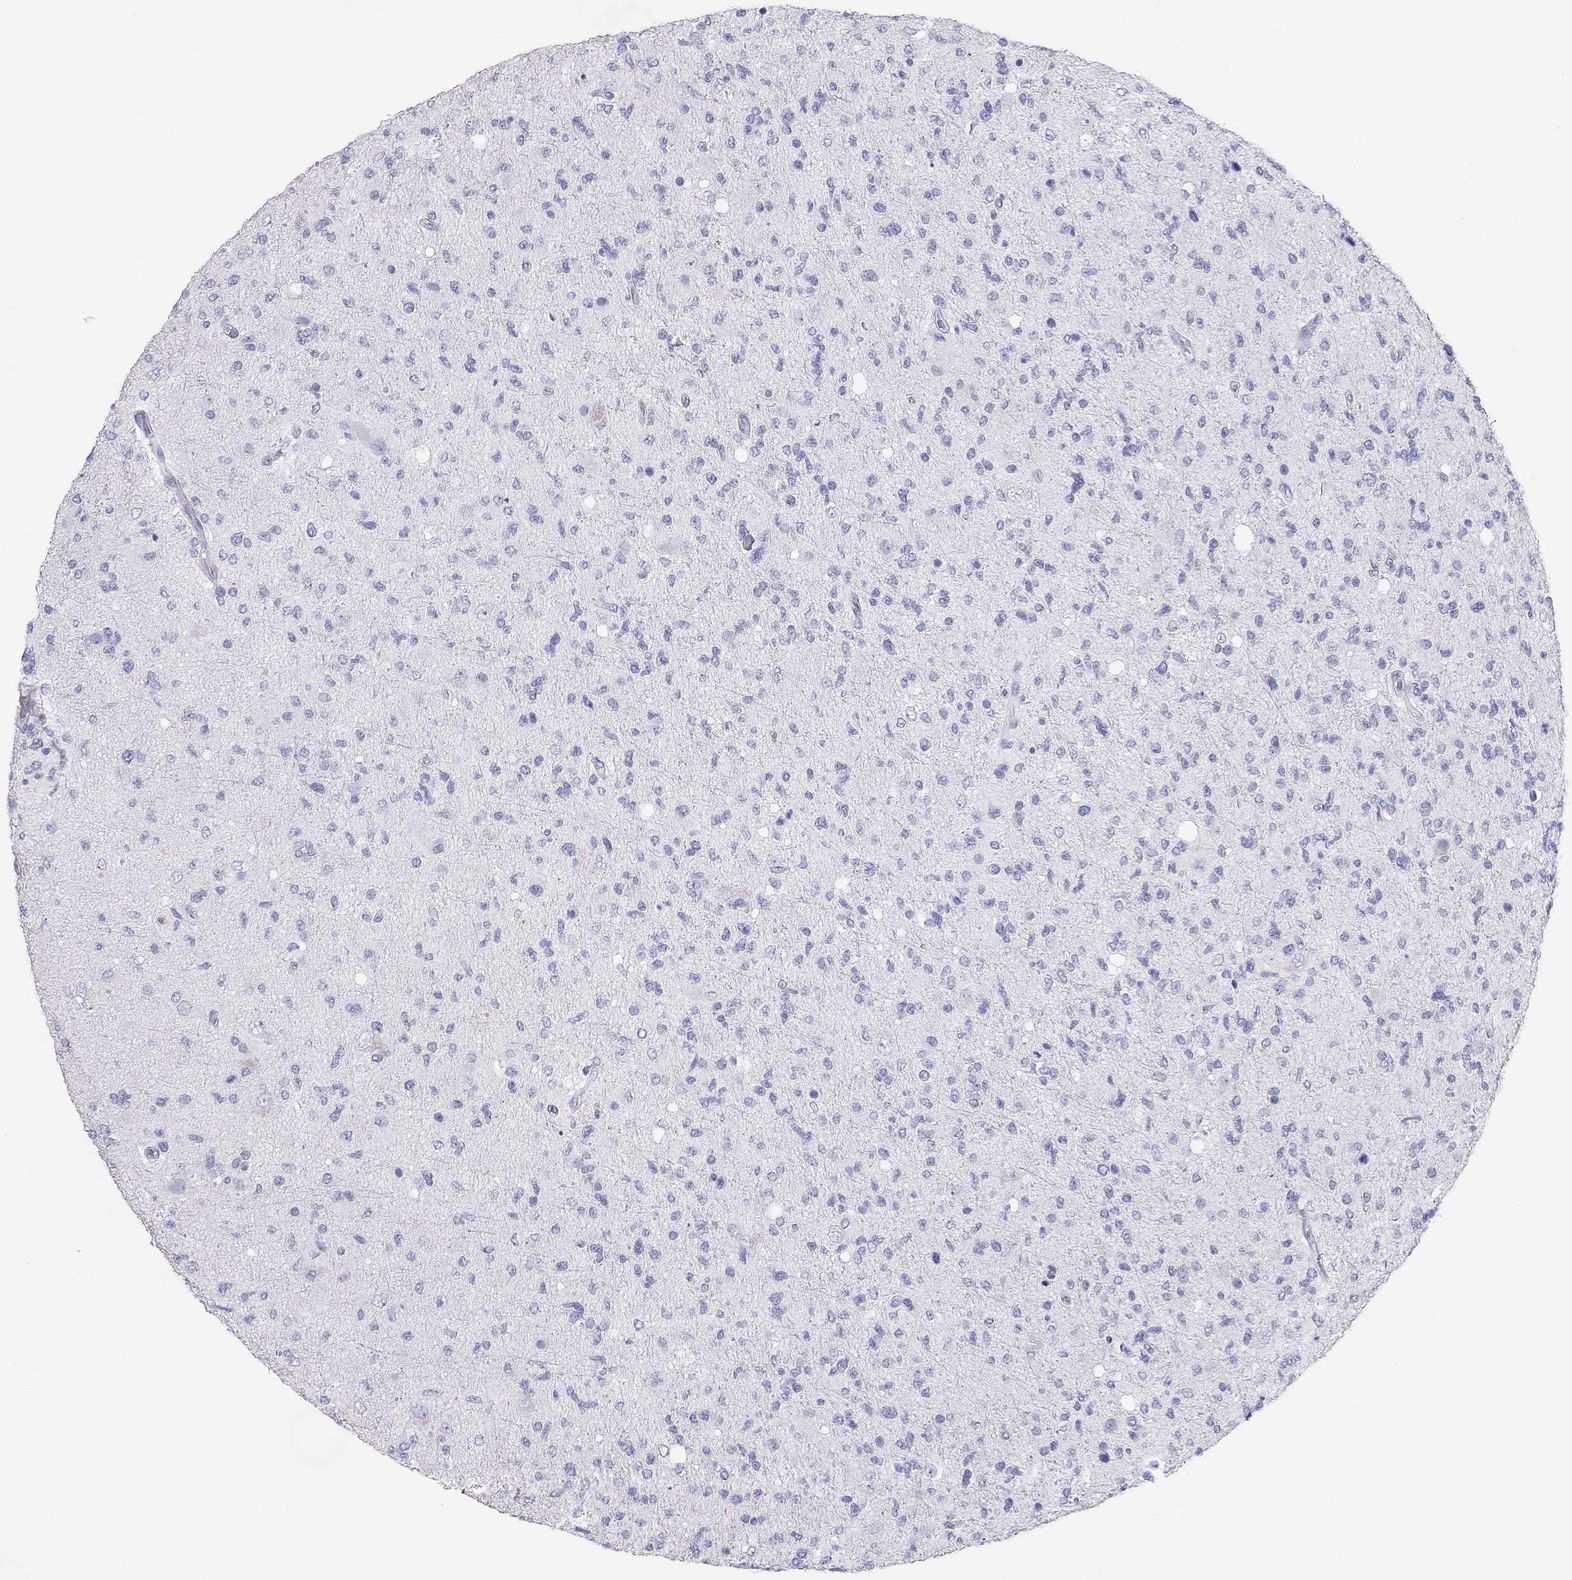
{"staining": {"intensity": "negative", "quantity": "none", "location": "none"}, "tissue": "glioma", "cell_type": "Tumor cells", "image_type": "cancer", "snomed": [{"axis": "morphology", "description": "Glioma, malignant, High grade"}, {"axis": "topography", "description": "Cerebral cortex"}], "caption": "Protein analysis of malignant glioma (high-grade) displays no significant positivity in tumor cells. The staining is performed using DAB (3,3'-diaminobenzidine) brown chromogen with nuclei counter-stained in using hematoxylin.", "gene": "TRPM3", "patient": {"sex": "male", "age": 70}}